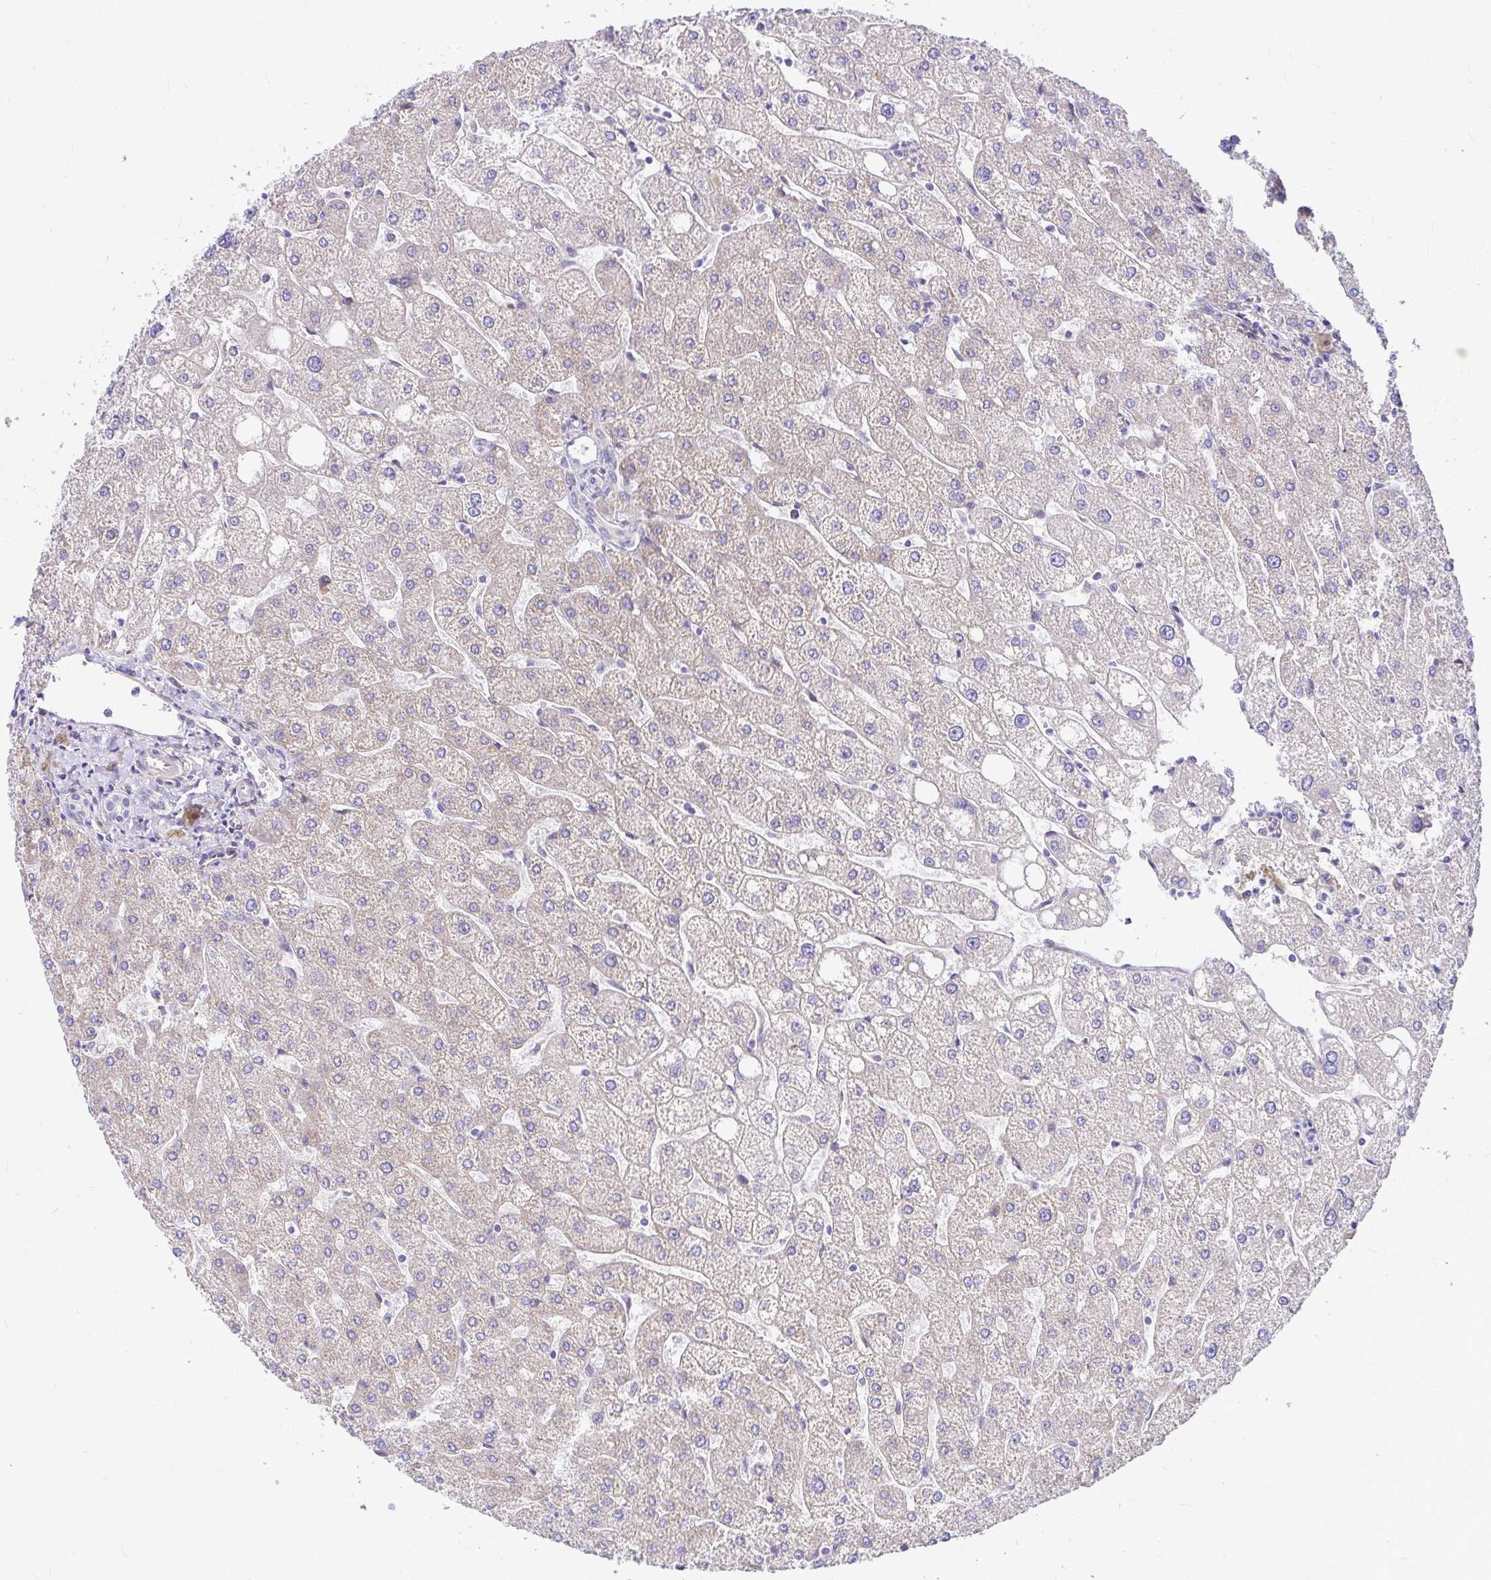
{"staining": {"intensity": "negative", "quantity": "none", "location": "none"}, "tissue": "liver", "cell_type": "Cholangiocytes", "image_type": "normal", "snomed": [{"axis": "morphology", "description": "Normal tissue, NOS"}, {"axis": "topography", "description": "Liver"}], "caption": "This is an IHC image of normal liver. There is no expression in cholangiocytes.", "gene": "GABBR2", "patient": {"sex": "male", "age": 67}}